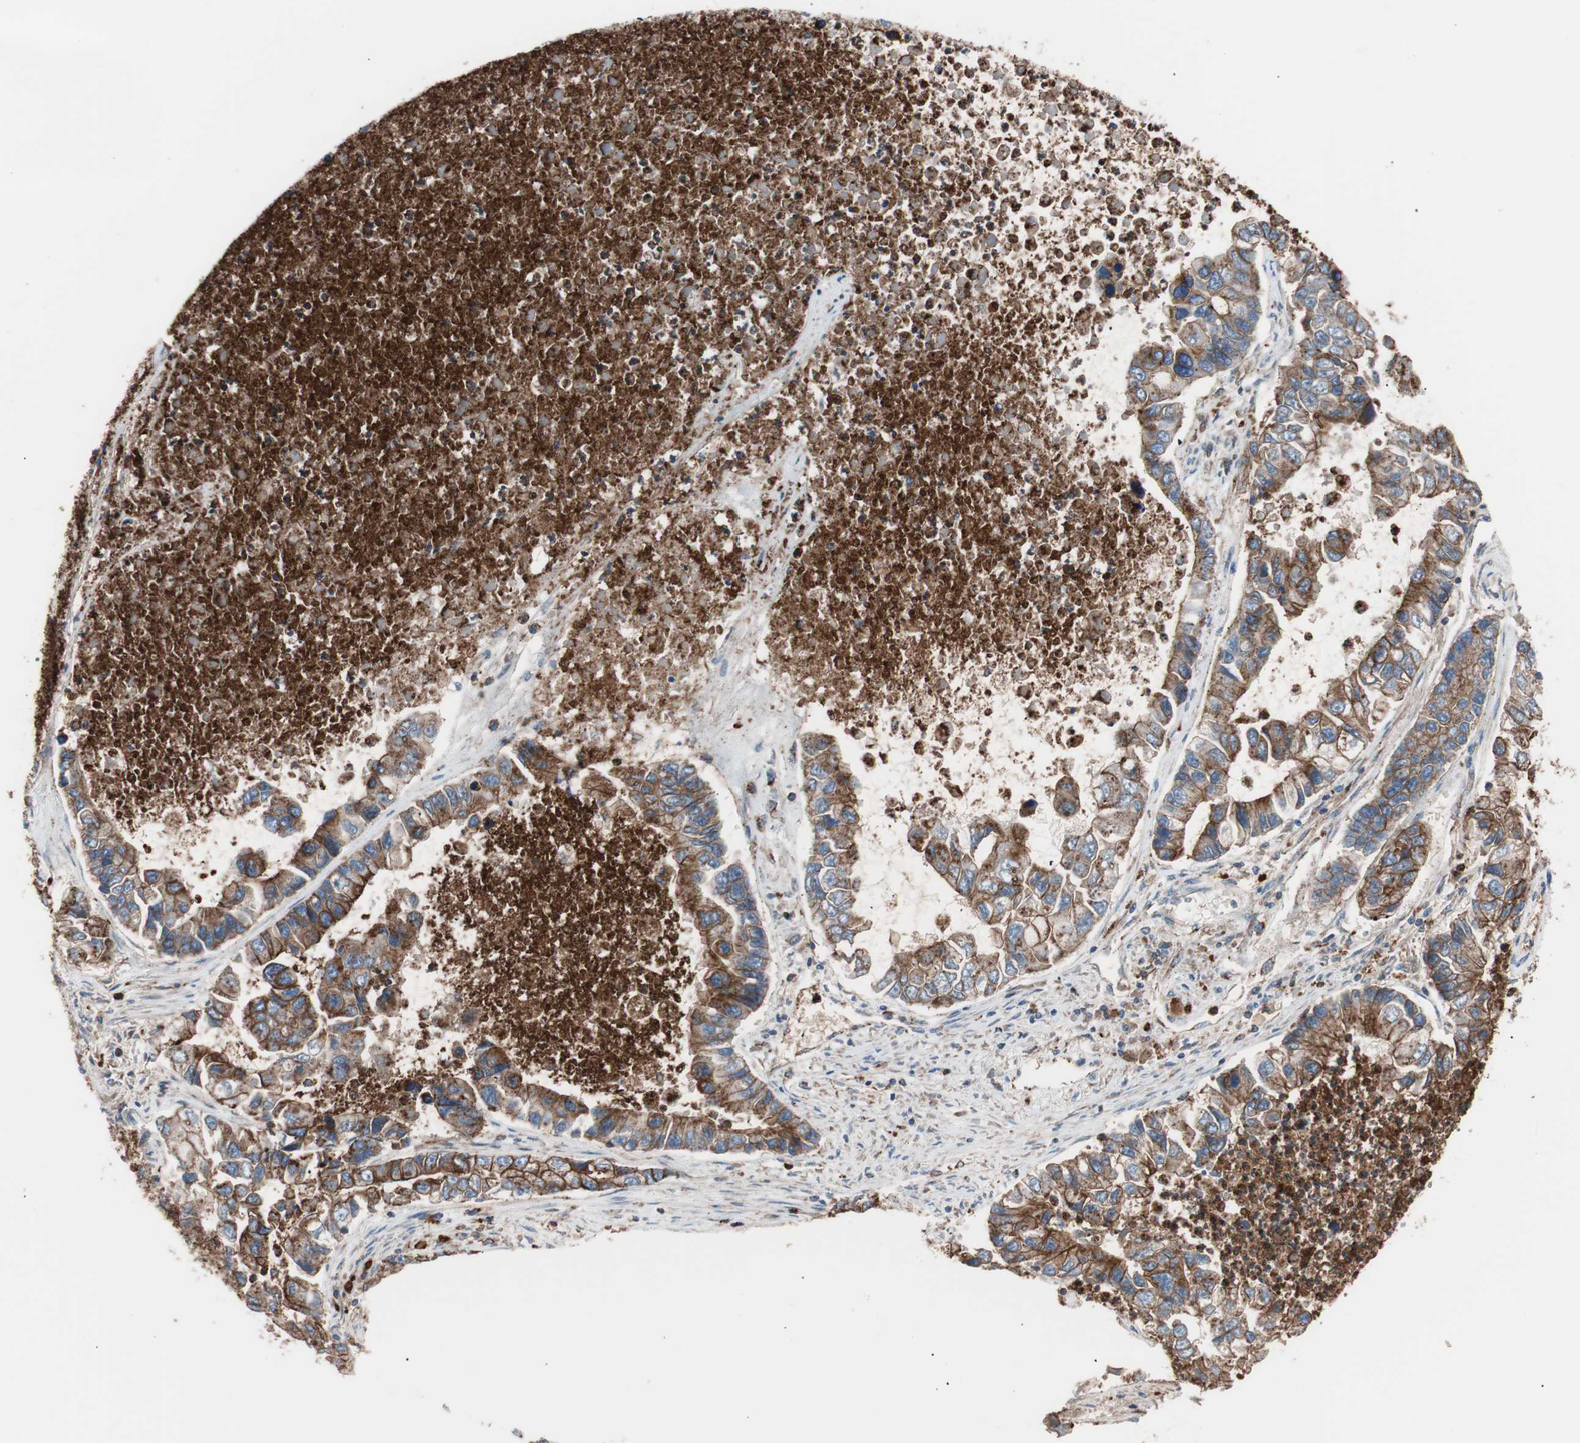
{"staining": {"intensity": "moderate", "quantity": ">75%", "location": "cytoplasmic/membranous"}, "tissue": "lung cancer", "cell_type": "Tumor cells", "image_type": "cancer", "snomed": [{"axis": "morphology", "description": "Adenocarcinoma, NOS"}, {"axis": "topography", "description": "Lung"}], "caption": "DAB immunohistochemical staining of adenocarcinoma (lung) demonstrates moderate cytoplasmic/membranous protein positivity in approximately >75% of tumor cells.", "gene": "FLOT2", "patient": {"sex": "female", "age": 51}}